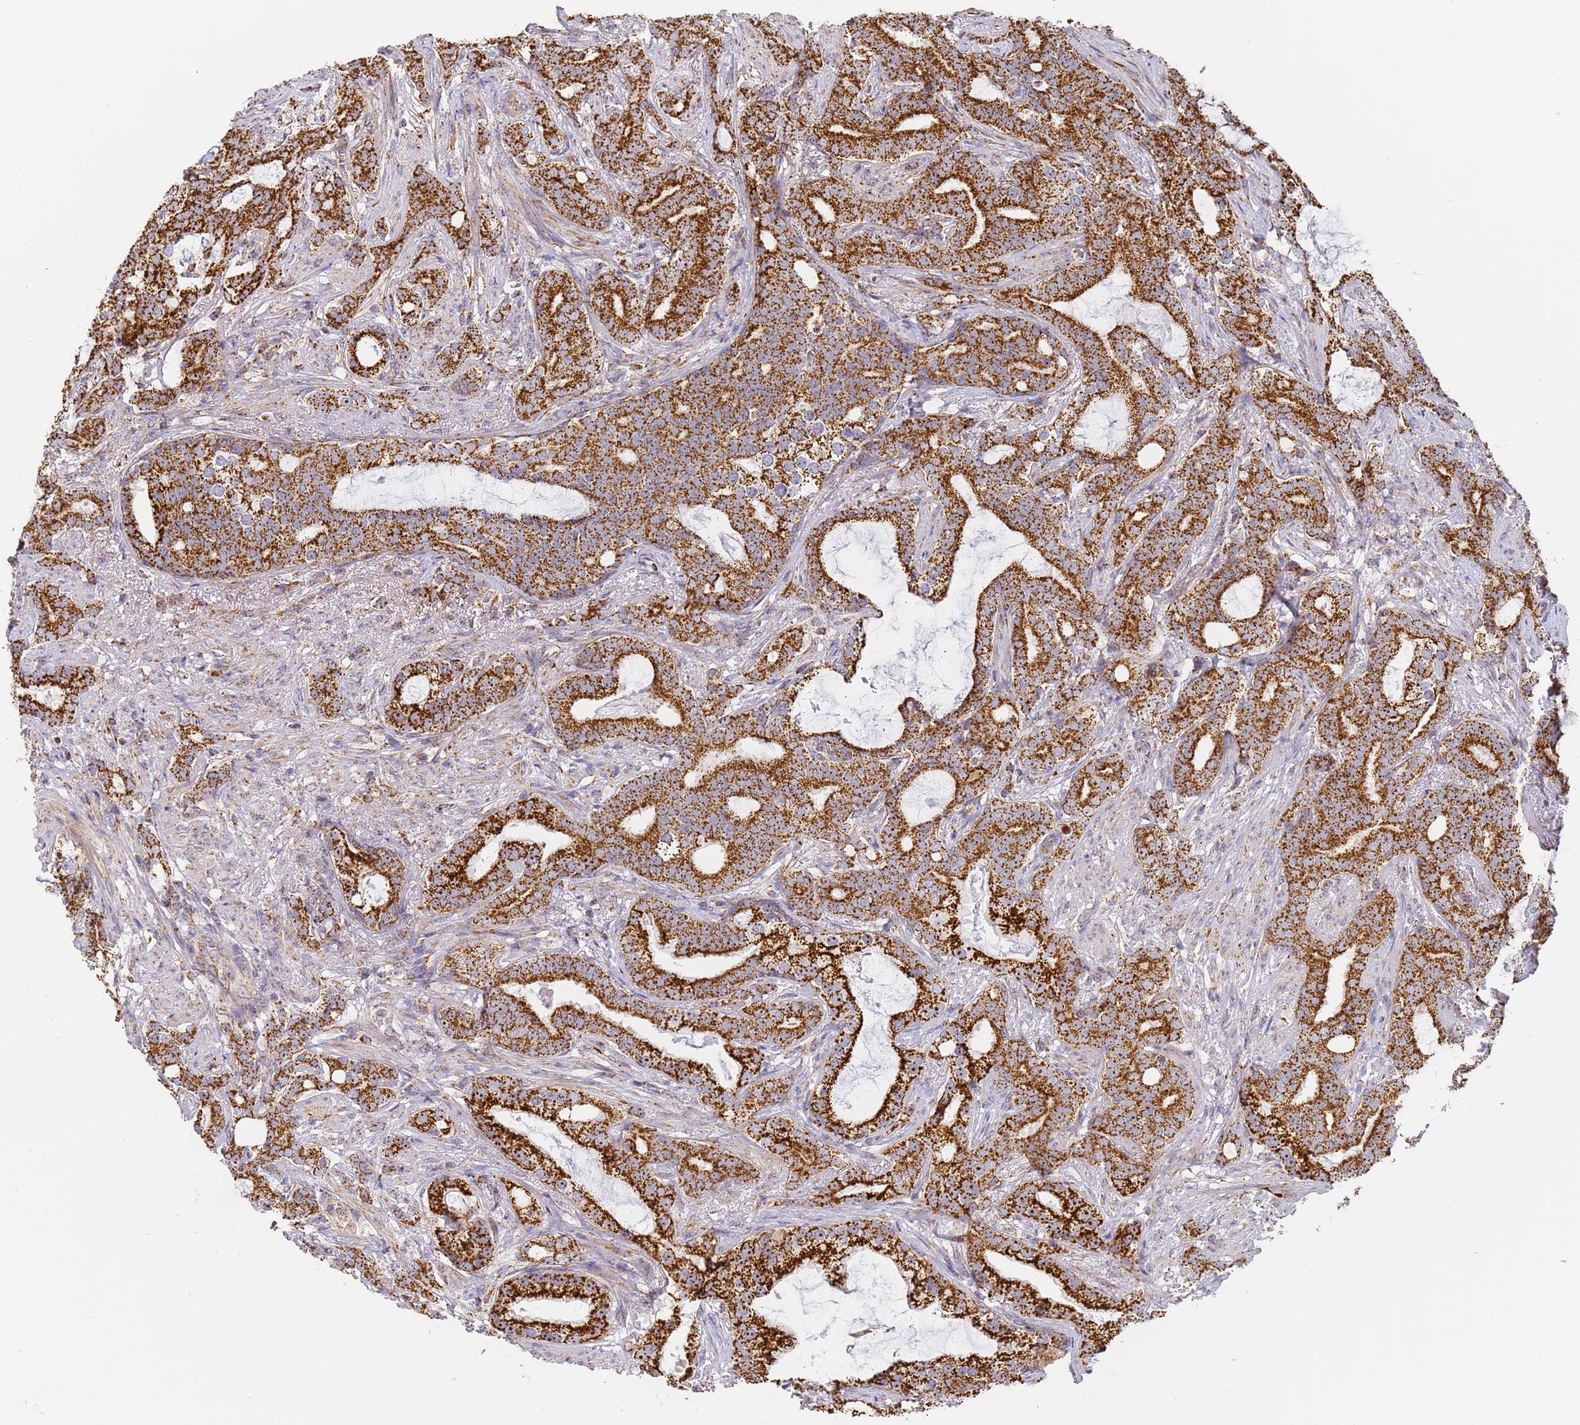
{"staining": {"intensity": "strong", "quantity": ">75%", "location": "cytoplasmic/membranous,nuclear"}, "tissue": "prostate cancer", "cell_type": "Tumor cells", "image_type": "cancer", "snomed": [{"axis": "morphology", "description": "Adenocarcinoma, Low grade"}, {"axis": "topography", "description": "Prostate"}], "caption": "A brown stain labels strong cytoplasmic/membranous and nuclear positivity of a protein in prostate low-grade adenocarcinoma tumor cells. Using DAB (brown) and hematoxylin (blue) stains, captured at high magnification using brightfield microscopy.", "gene": "FRG2C", "patient": {"sex": "male", "age": 71}}